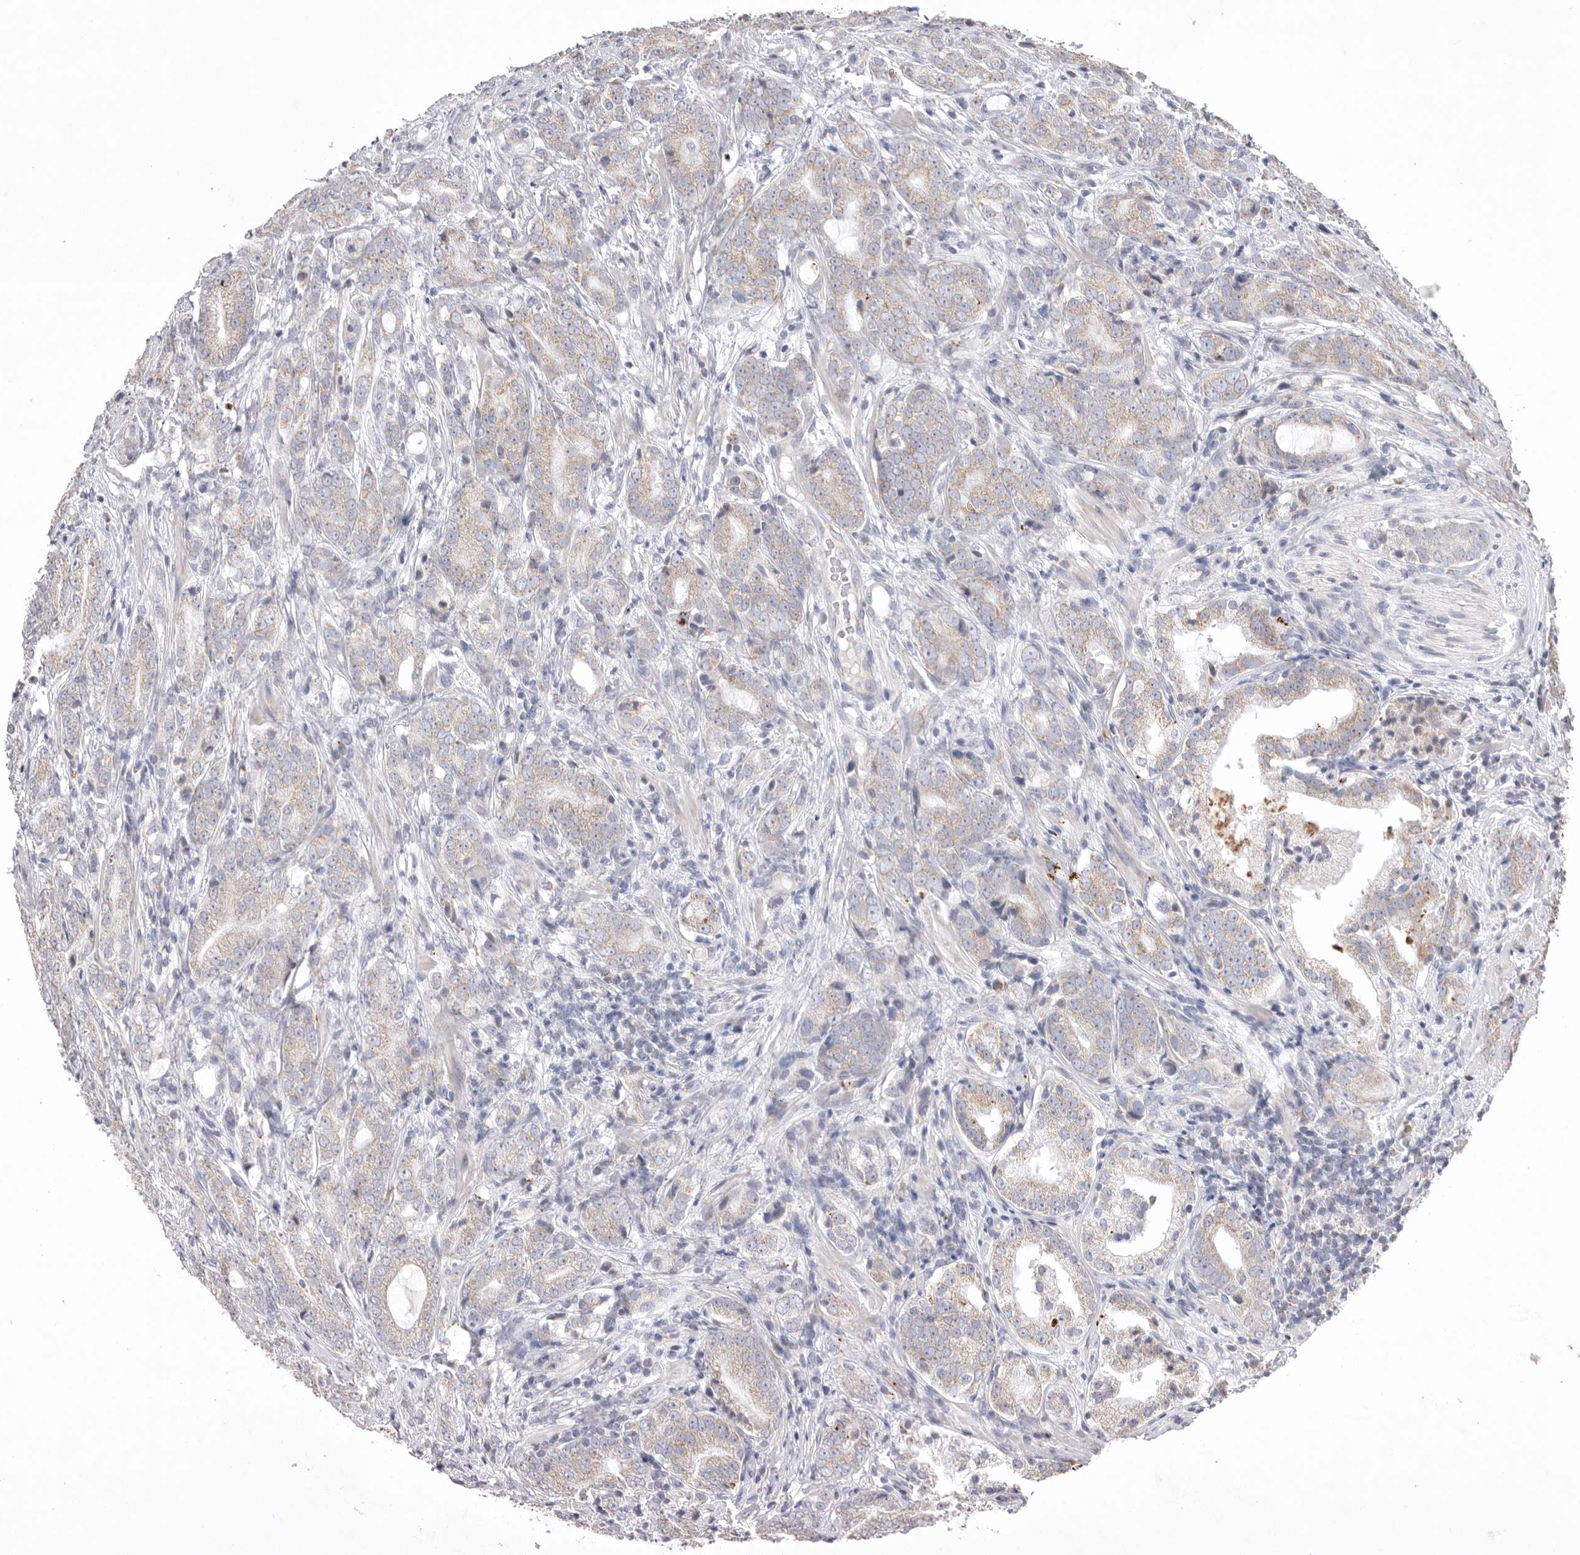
{"staining": {"intensity": "weak", "quantity": "<25%", "location": "cytoplasmic/membranous"}, "tissue": "prostate cancer", "cell_type": "Tumor cells", "image_type": "cancer", "snomed": [{"axis": "morphology", "description": "Adenocarcinoma, High grade"}, {"axis": "topography", "description": "Prostate"}], "caption": "An image of prostate cancer stained for a protein exhibits no brown staining in tumor cells.", "gene": "VDAC3", "patient": {"sex": "male", "age": 57}}